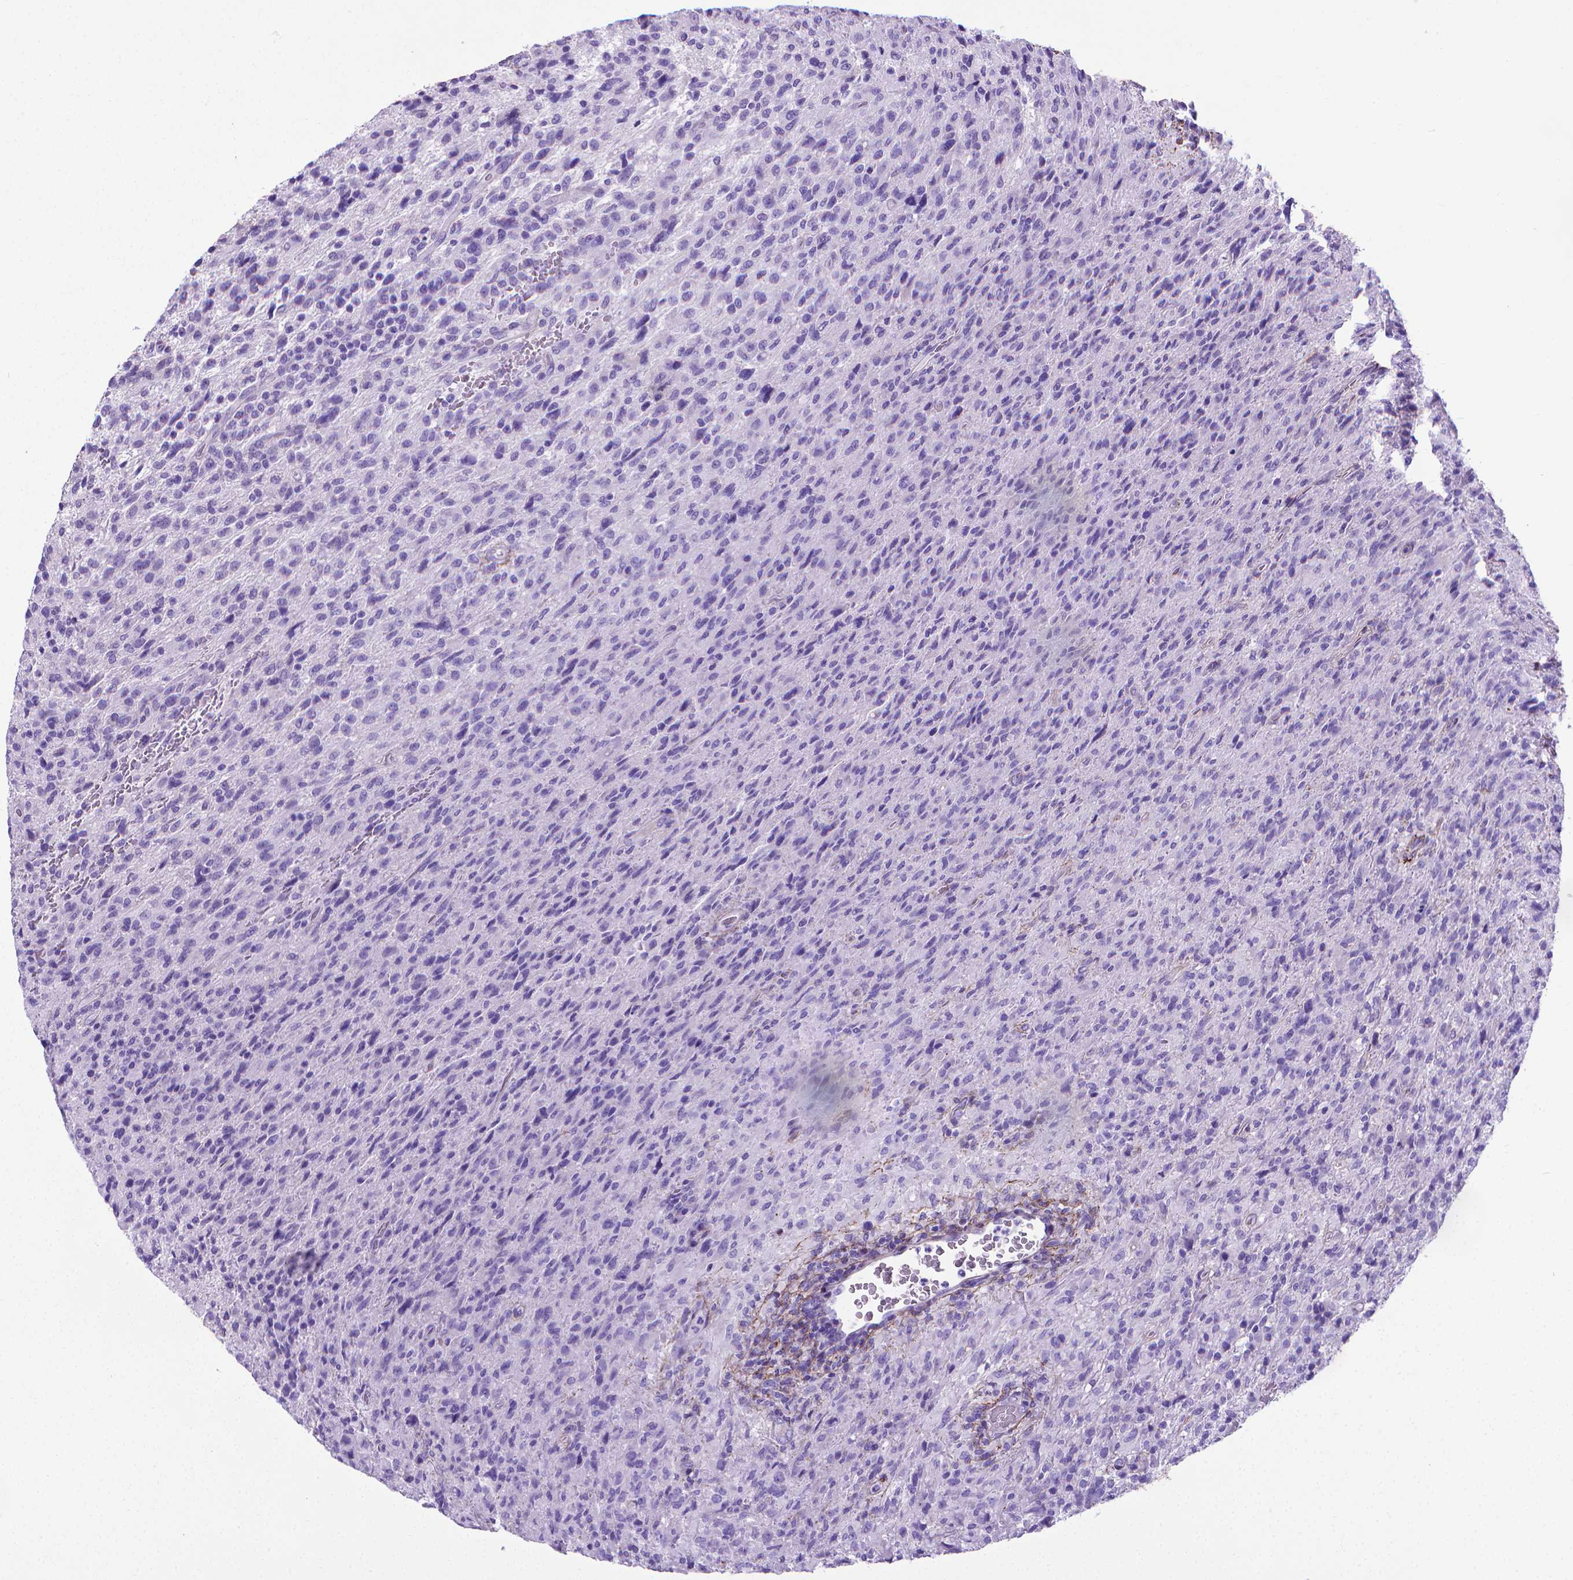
{"staining": {"intensity": "negative", "quantity": "none", "location": "none"}, "tissue": "glioma", "cell_type": "Tumor cells", "image_type": "cancer", "snomed": [{"axis": "morphology", "description": "Glioma, malignant, High grade"}, {"axis": "topography", "description": "Brain"}], "caption": "A photomicrograph of human glioma is negative for staining in tumor cells.", "gene": "MFAP2", "patient": {"sex": "male", "age": 68}}